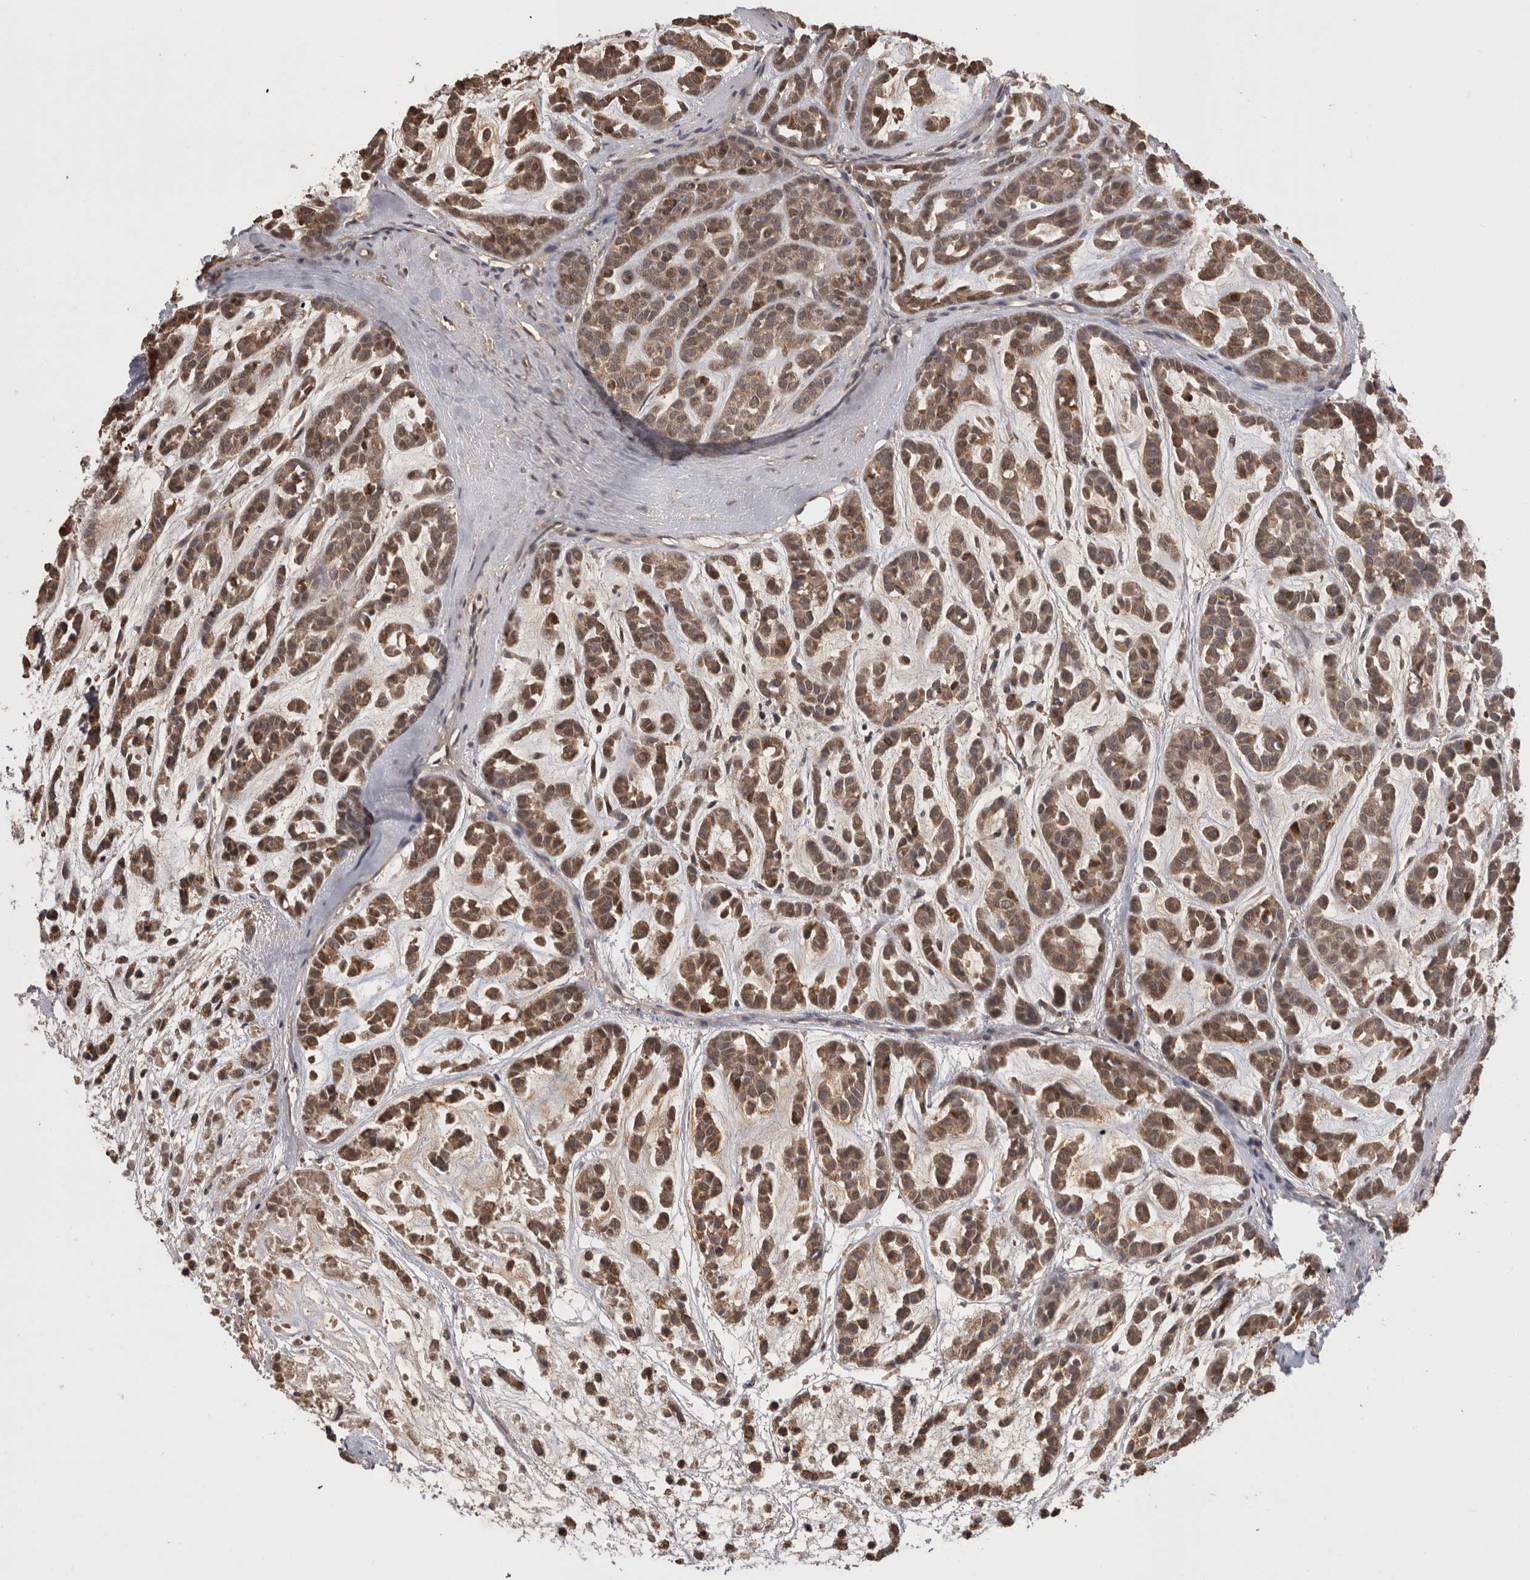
{"staining": {"intensity": "weak", "quantity": ">75%", "location": "cytoplasmic/membranous"}, "tissue": "head and neck cancer", "cell_type": "Tumor cells", "image_type": "cancer", "snomed": [{"axis": "morphology", "description": "Adenocarcinoma, NOS"}, {"axis": "morphology", "description": "Adenoma, NOS"}, {"axis": "topography", "description": "Head-Neck"}], "caption": "A high-resolution photomicrograph shows immunohistochemistry (IHC) staining of head and neck cancer (adenoma), which displays weak cytoplasmic/membranous positivity in approximately >75% of tumor cells.", "gene": "PREP", "patient": {"sex": "female", "age": 55}}